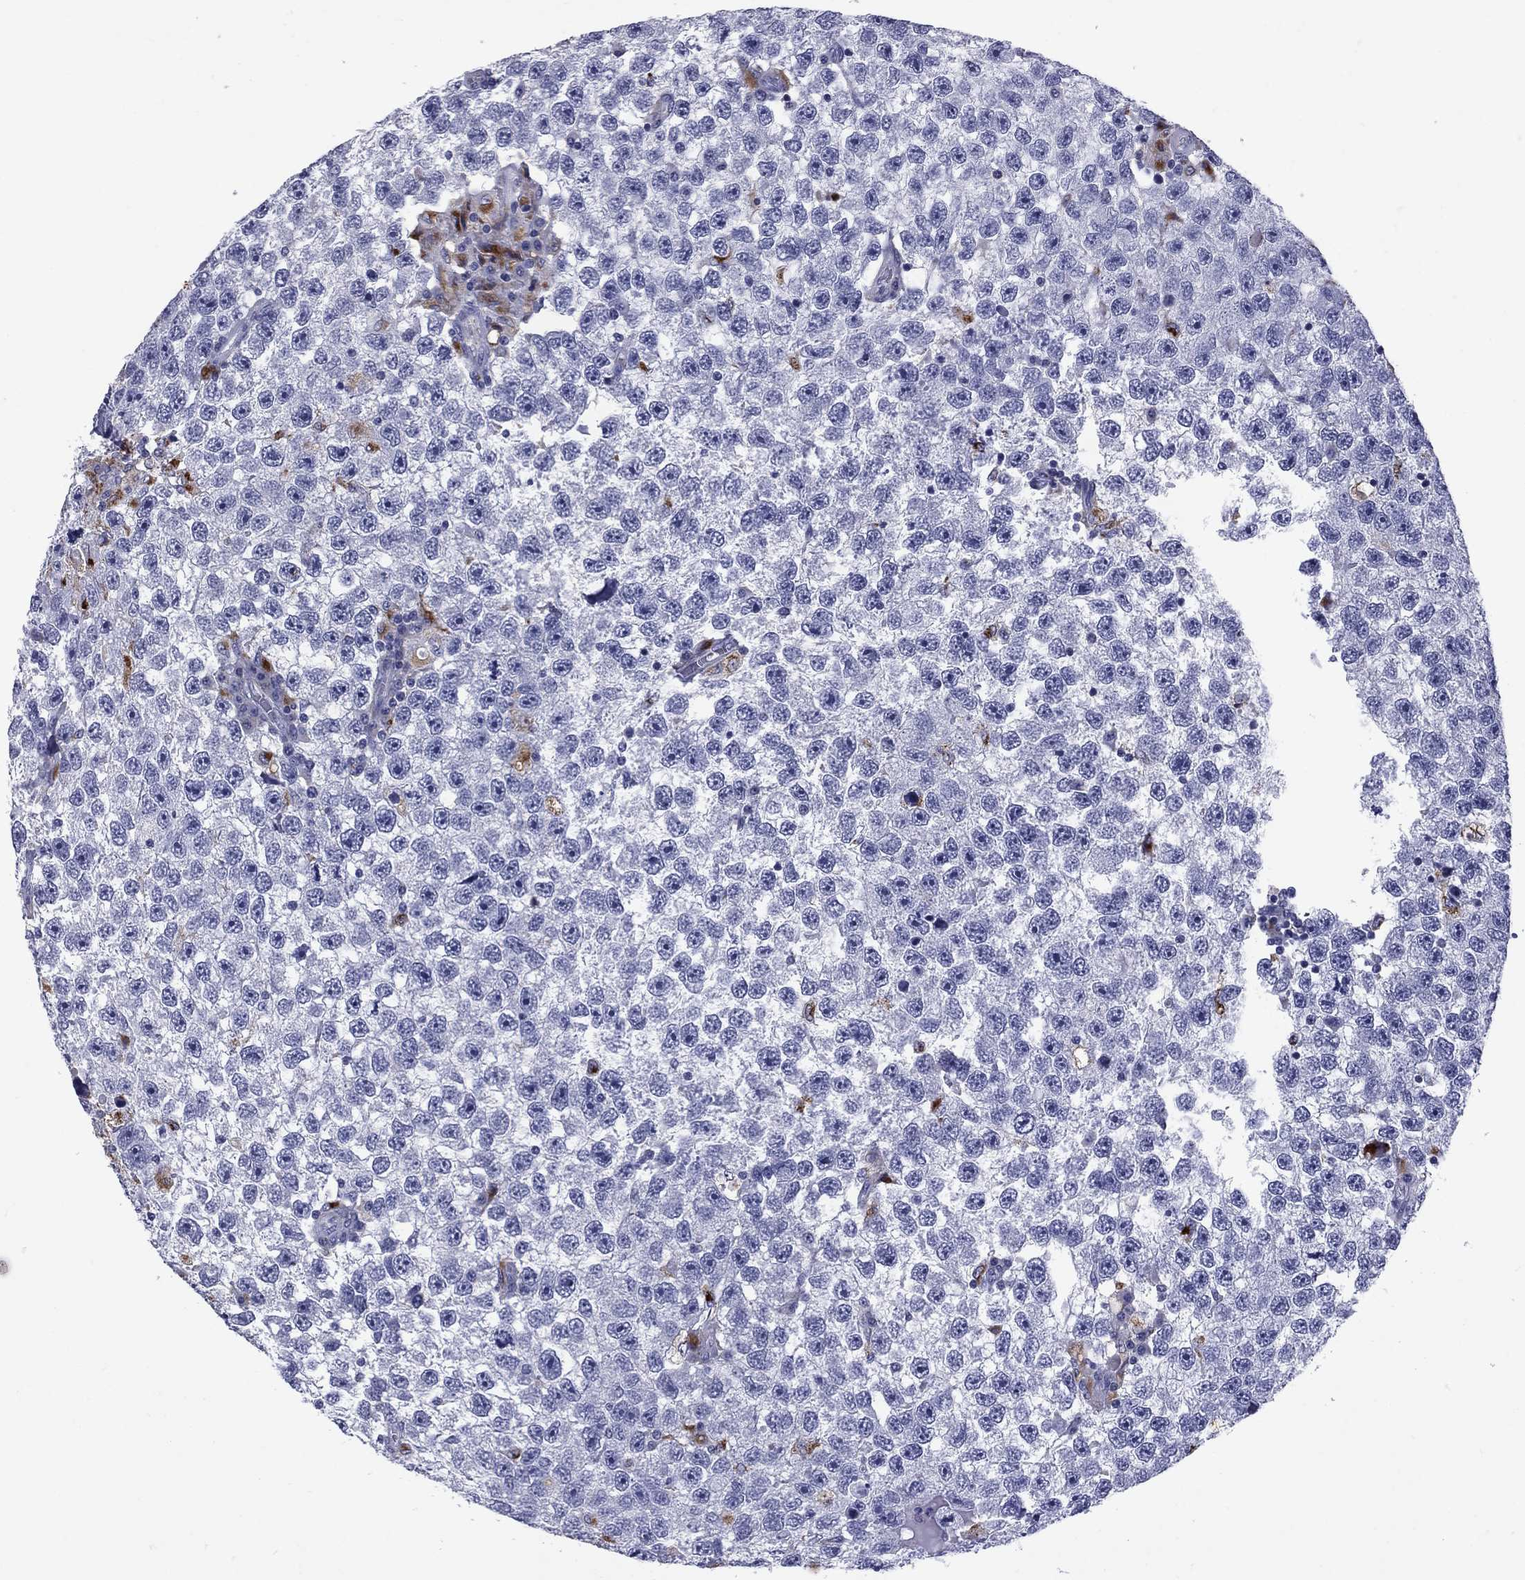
{"staining": {"intensity": "negative", "quantity": "none", "location": "none"}, "tissue": "testis cancer", "cell_type": "Tumor cells", "image_type": "cancer", "snomed": [{"axis": "morphology", "description": "Seminoma, NOS"}, {"axis": "topography", "description": "Testis"}], "caption": "Immunohistochemistry micrograph of human testis seminoma stained for a protein (brown), which displays no staining in tumor cells.", "gene": "MADCAM1", "patient": {"sex": "male", "age": 26}}